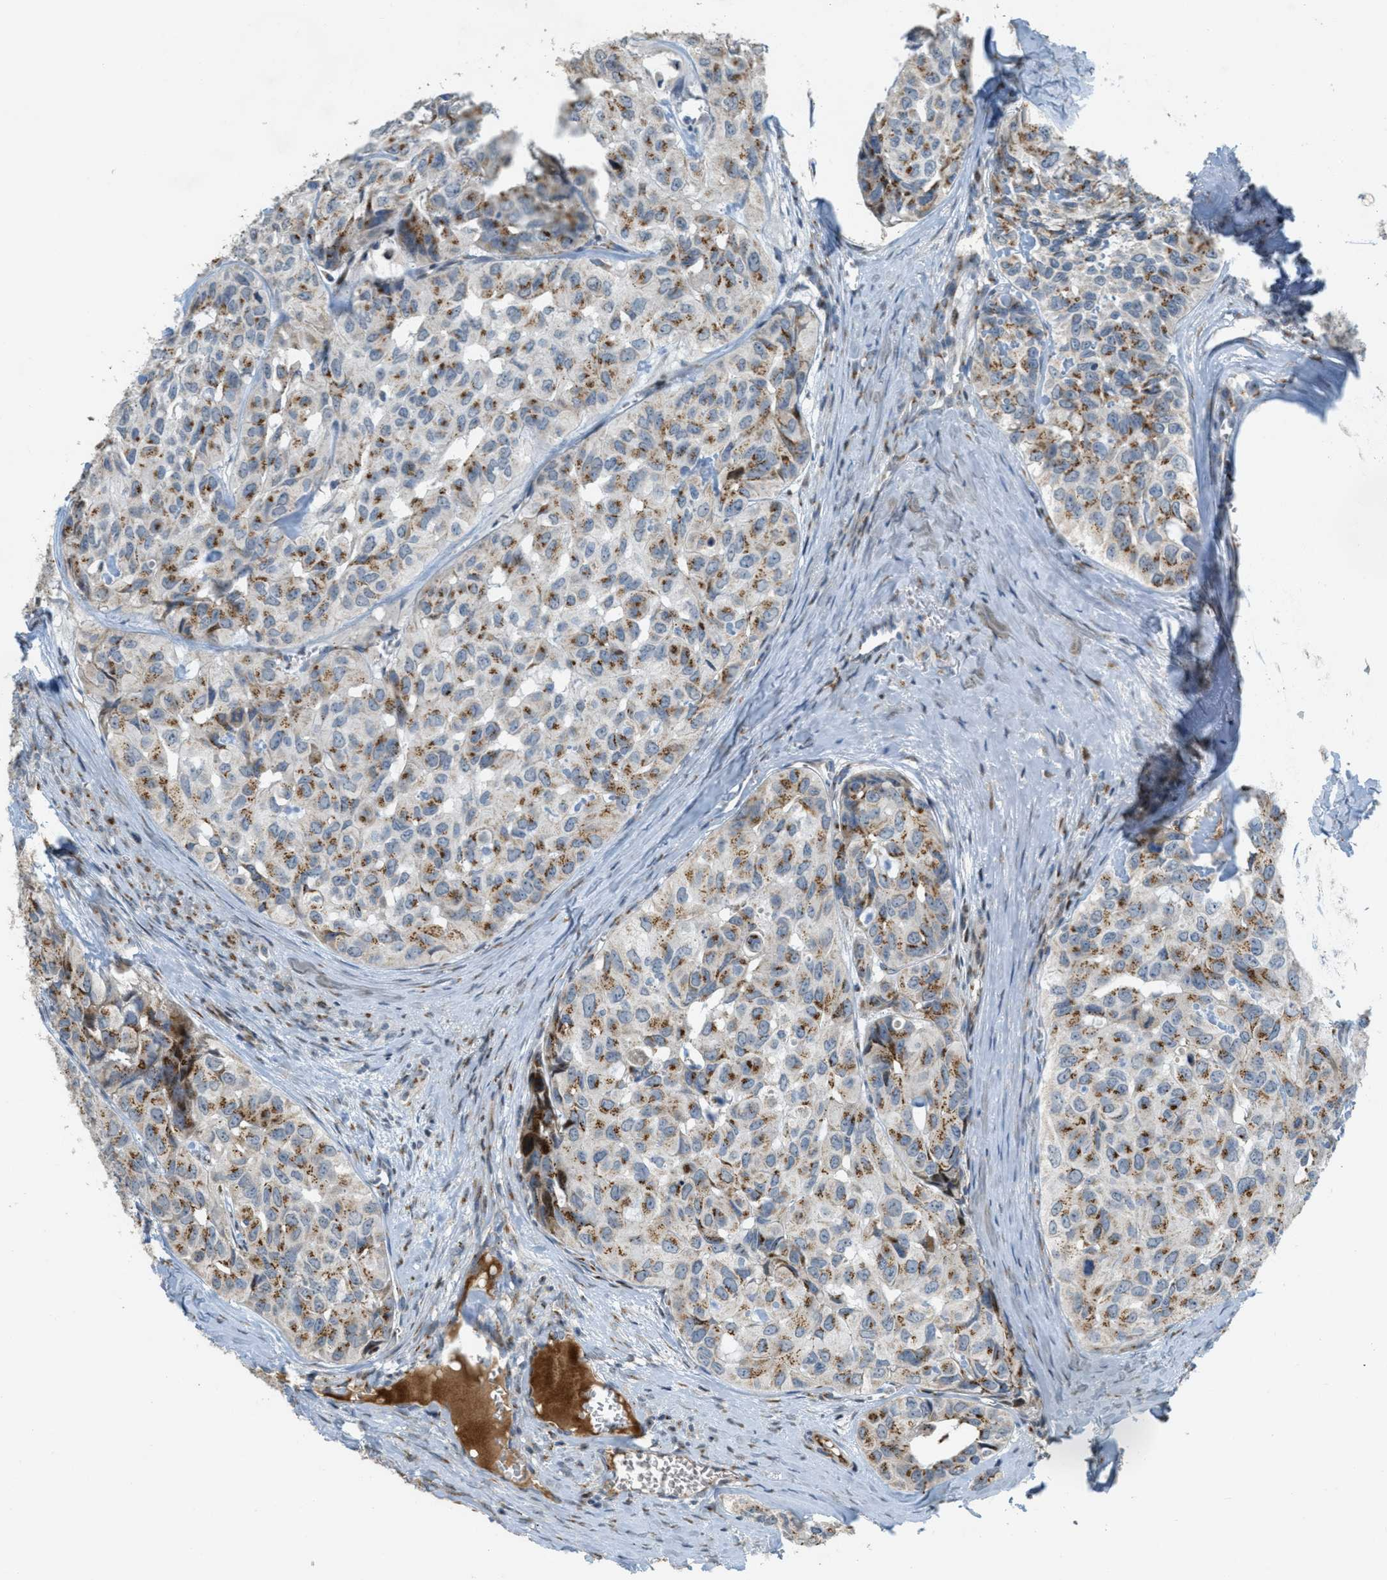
{"staining": {"intensity": "moderate", "quantity": ">75%", "location": "cytoplasmic/membranous"}, "tissue": "head and neck cancer", "cell_type": "Tumor cells", "image_type": "cancer", "snomed": [{"axis": "morphology", "description": "Adenocarcinoma, NOS"}, {"axis": "topography", "description": "Salivary gland, NOS"}, {"axis": "topography", "description": "Head-Neck"}], "caption": "About >75% of tumor cells in adenocarcinoma (head and neck) reveal moderate cytoplasmic/membranous protein positivity as visualized by brown immunohistochemical staining.", "gene": "ZFPL1", "patient": {"sex": "female", "age": 76}}